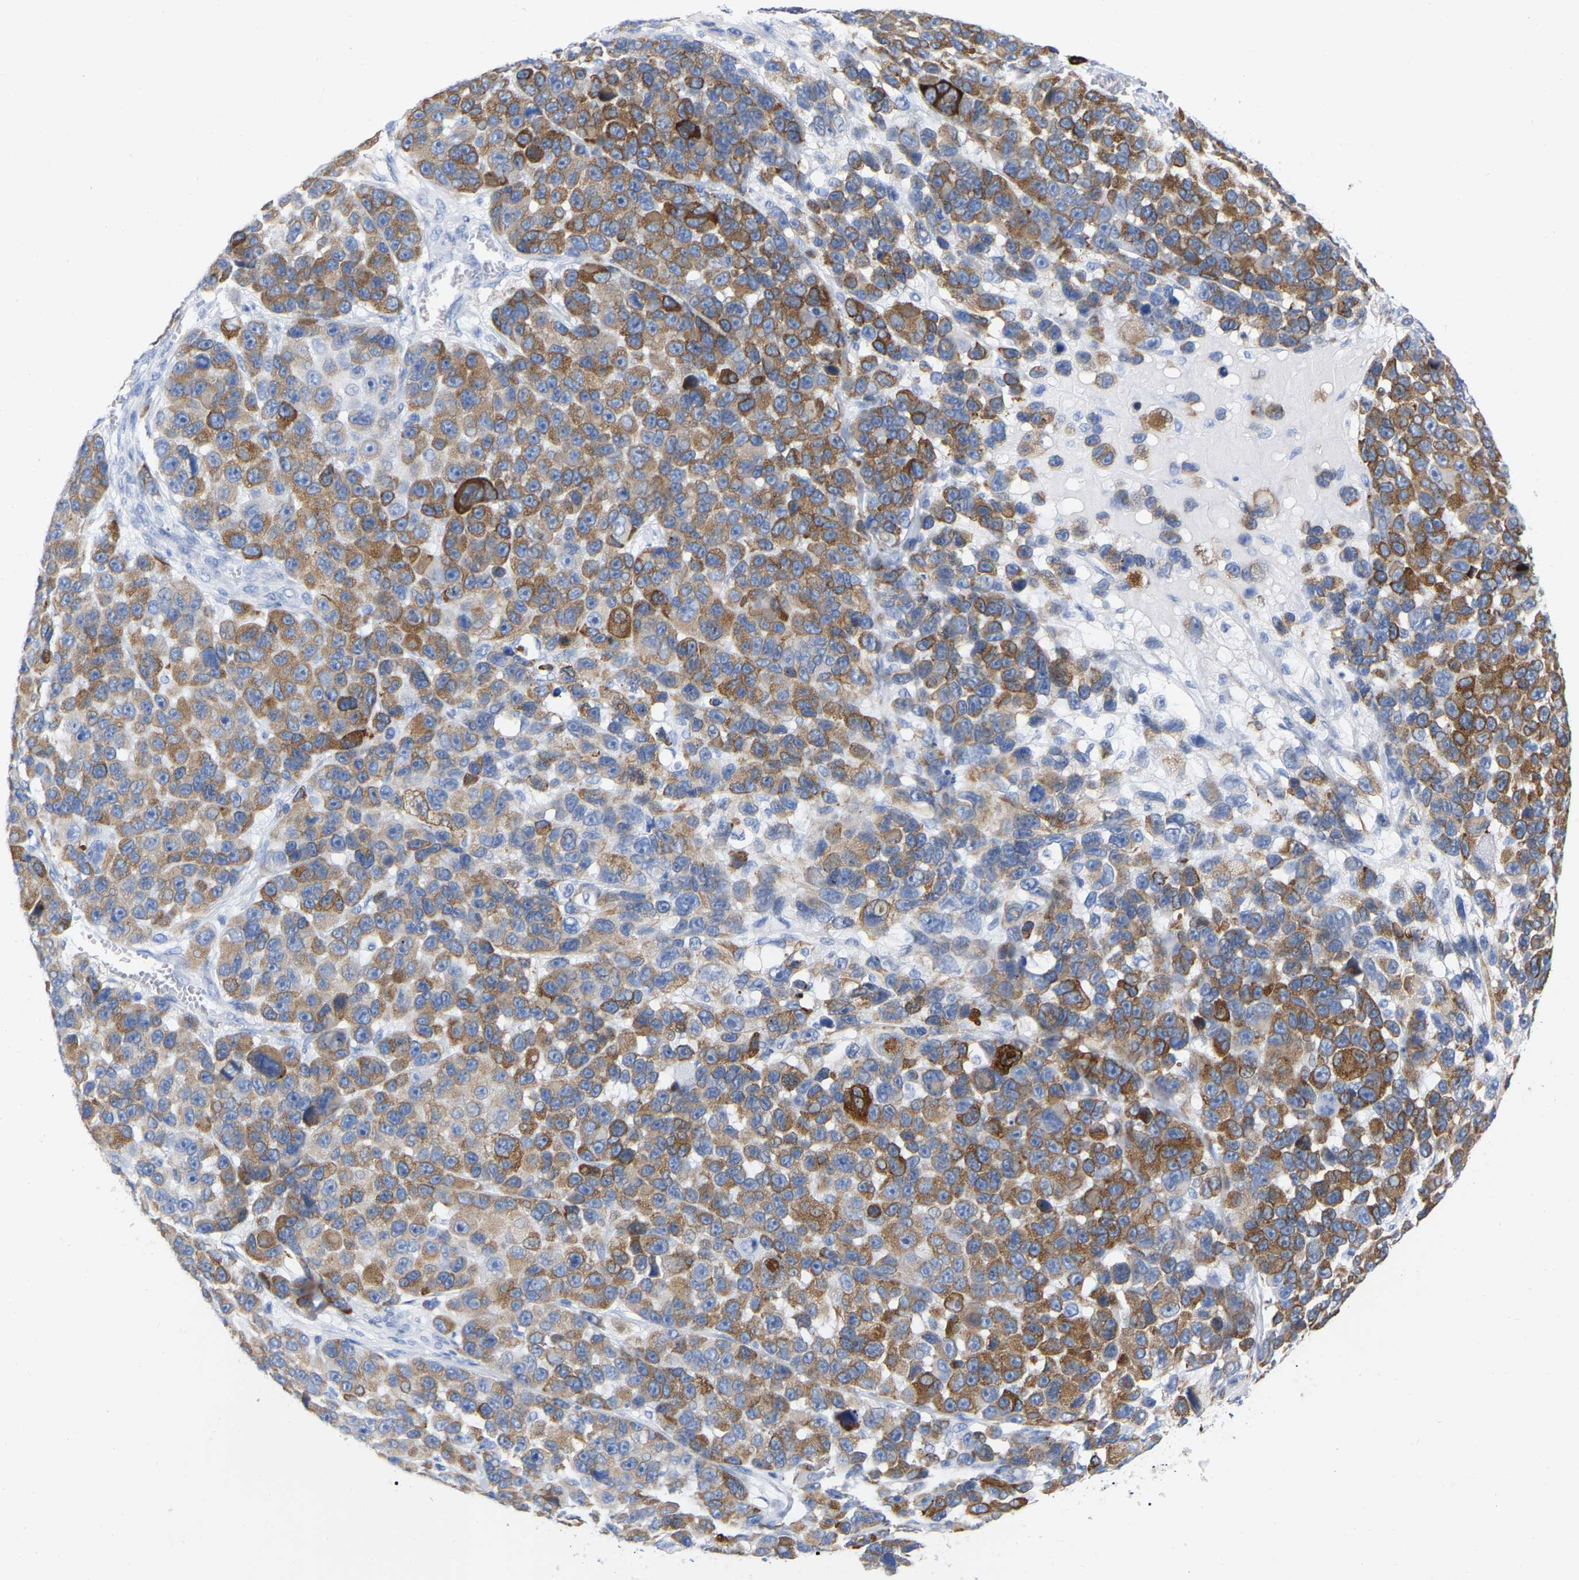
{"staining": {"intensity": "moderate", "quantity": ">75%", "location": "cytoplasmic/membranous"}, "tissue": "melanoma", "cell_type": "Tumor cells", "image_type": "cancer", "snomed": [{"axis": "morphology", "description": "Malignant melanoma, NOS"}, {"axis": "topography", "description": "Skin"}], "caption": "Tumor cells show medium levels of moderate cytoplasmic/membranous positivity in approximately >75% of cells in human malignant melanoma. (Stains: DAB in brown, nuclei in blue, Microscopy: brightfield microscopy at high magnification).", "gene": "HAPLN1", "patient": {"sex": "male", "age": 53}}